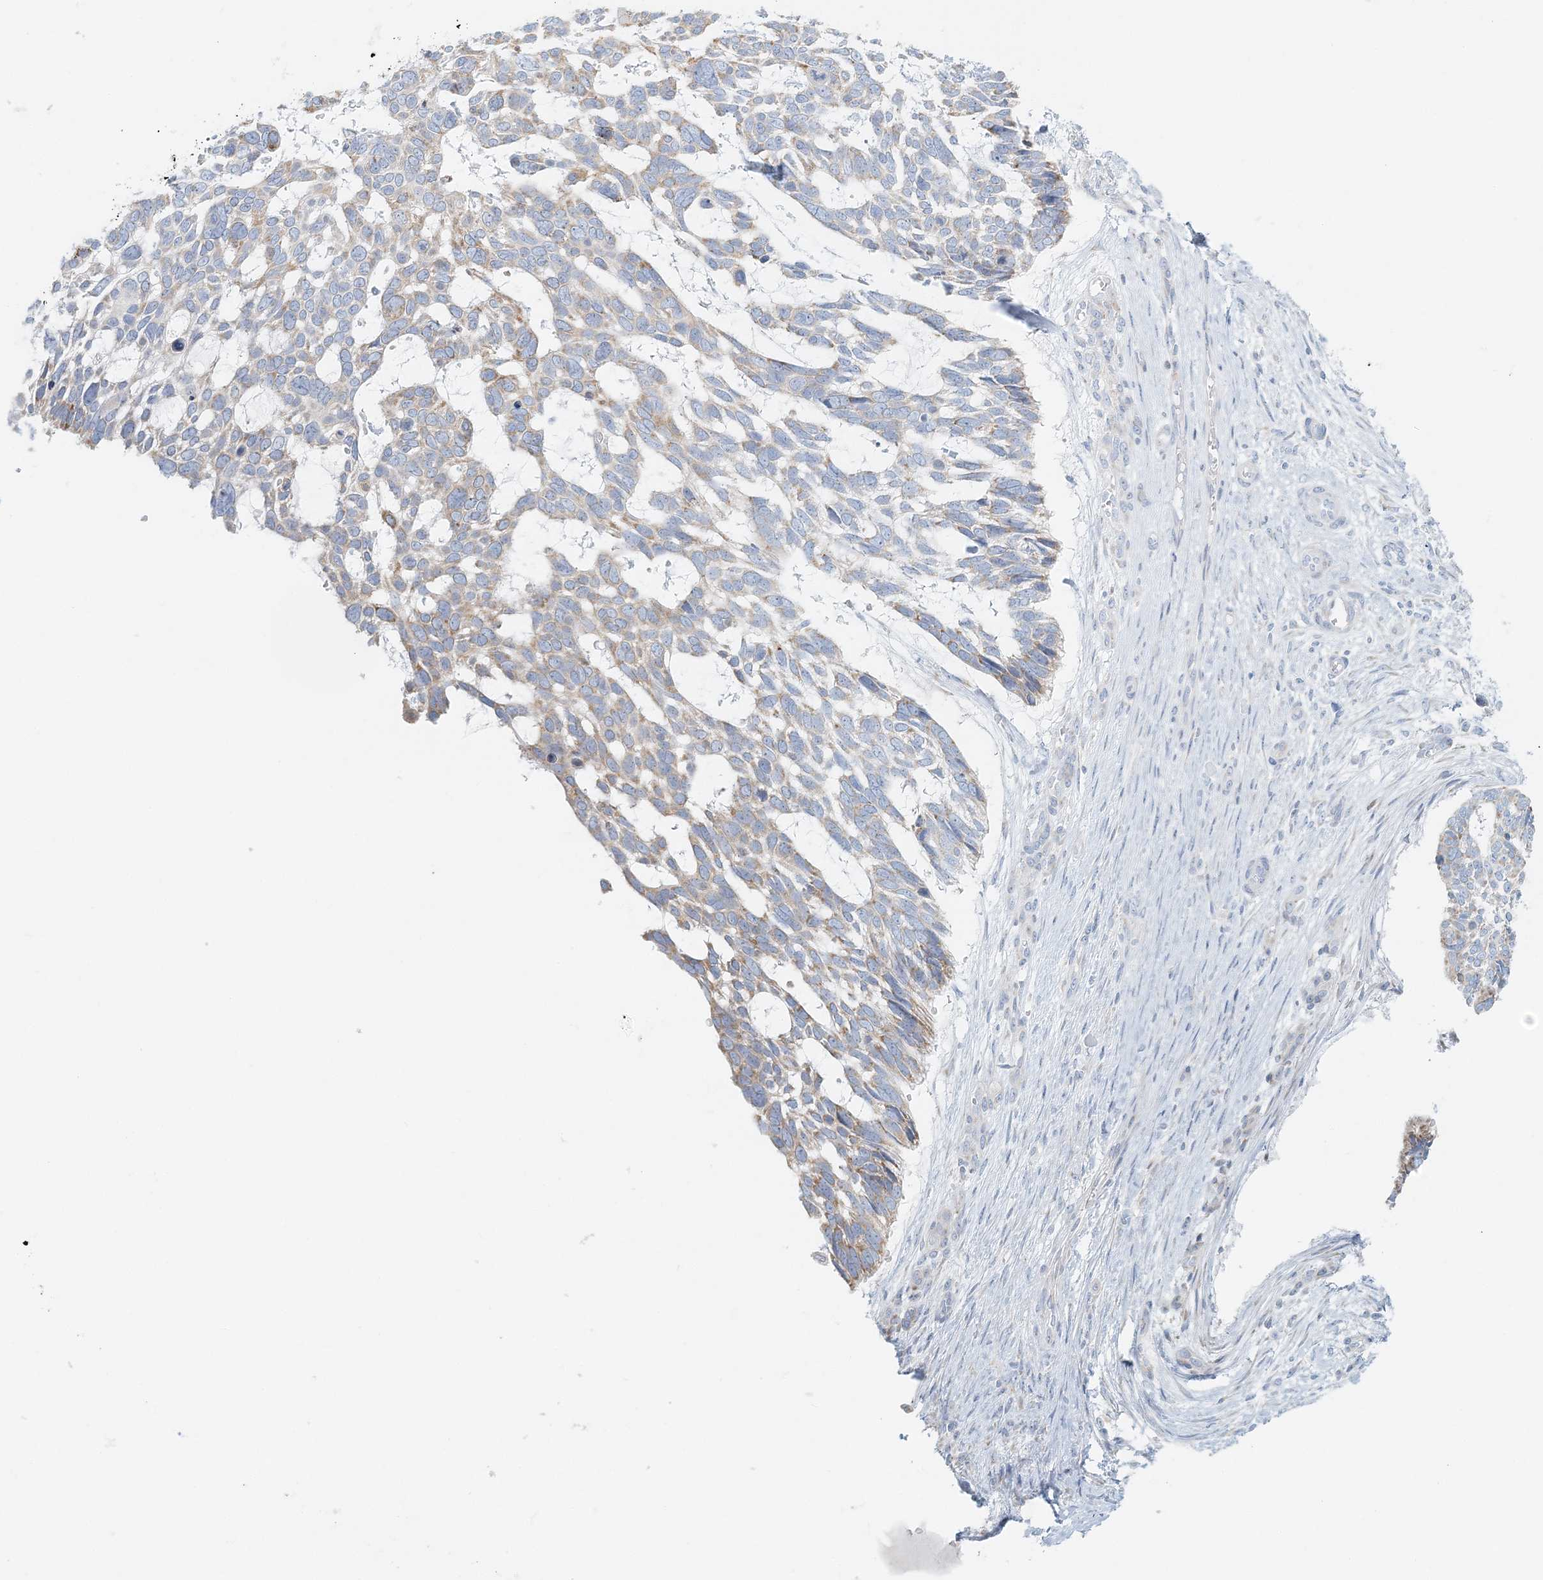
{"staining": {"intensity": "moderate", "quantity": "25%-75%", "location": "cytoplasmic/membranous"}, "tissue": "skin cancer", "cell_type": "Tumor cells", "image_type": "cancer", "snomed": [{"axis": "morphology", "description": "Basal cell carcinoma"}, {"axis": "topography", "description": "Skin"}], "caption": "A micrograph of basal cell carcinoma (skin) stained for a protein exhibits moderate cytoplasmic/membranous brown staining in tumor cells.", "gene": "STK11IP", "patient": {"sex": "male", "age": 88}}